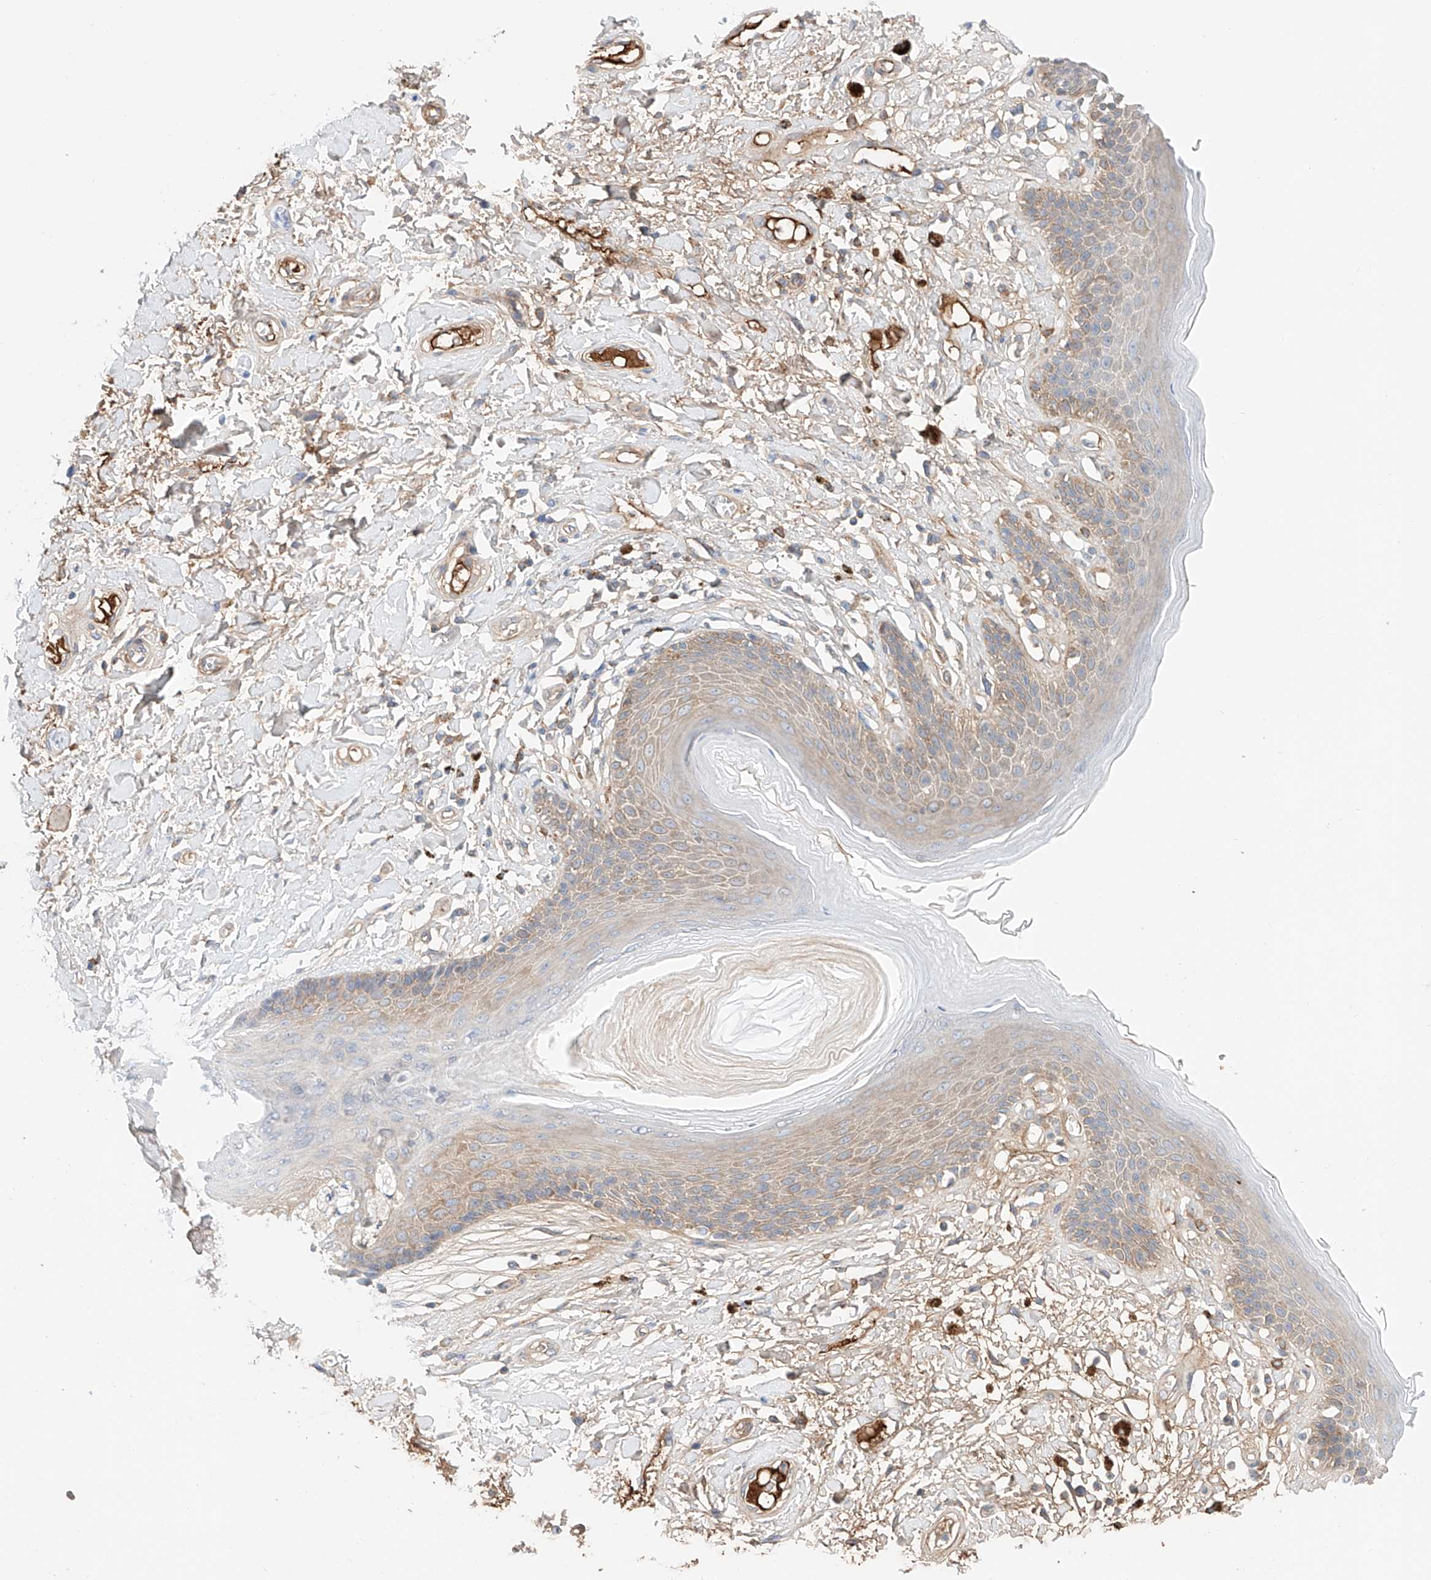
{"staining": {"intensity": "moderate", "quantity": ">75%", "location": "cytoplasmic/membranous"}, "tissue": "skin", "cell_type": "Epidermal cells", "image_type": "normal", "snomed": [{"axis": "morphology", "description": "Normal tissue, NOS"}, {"axis": "topography", "description": "Anal"}], "caption": "This is an image of immunohistochemistry staining of unremarkable skin, which shows moderate positivity in the cytoplasmic/membranous of epidermal cells.", "gene": "PGGT1B", "patient": {"sex": "female", "age": 78}}